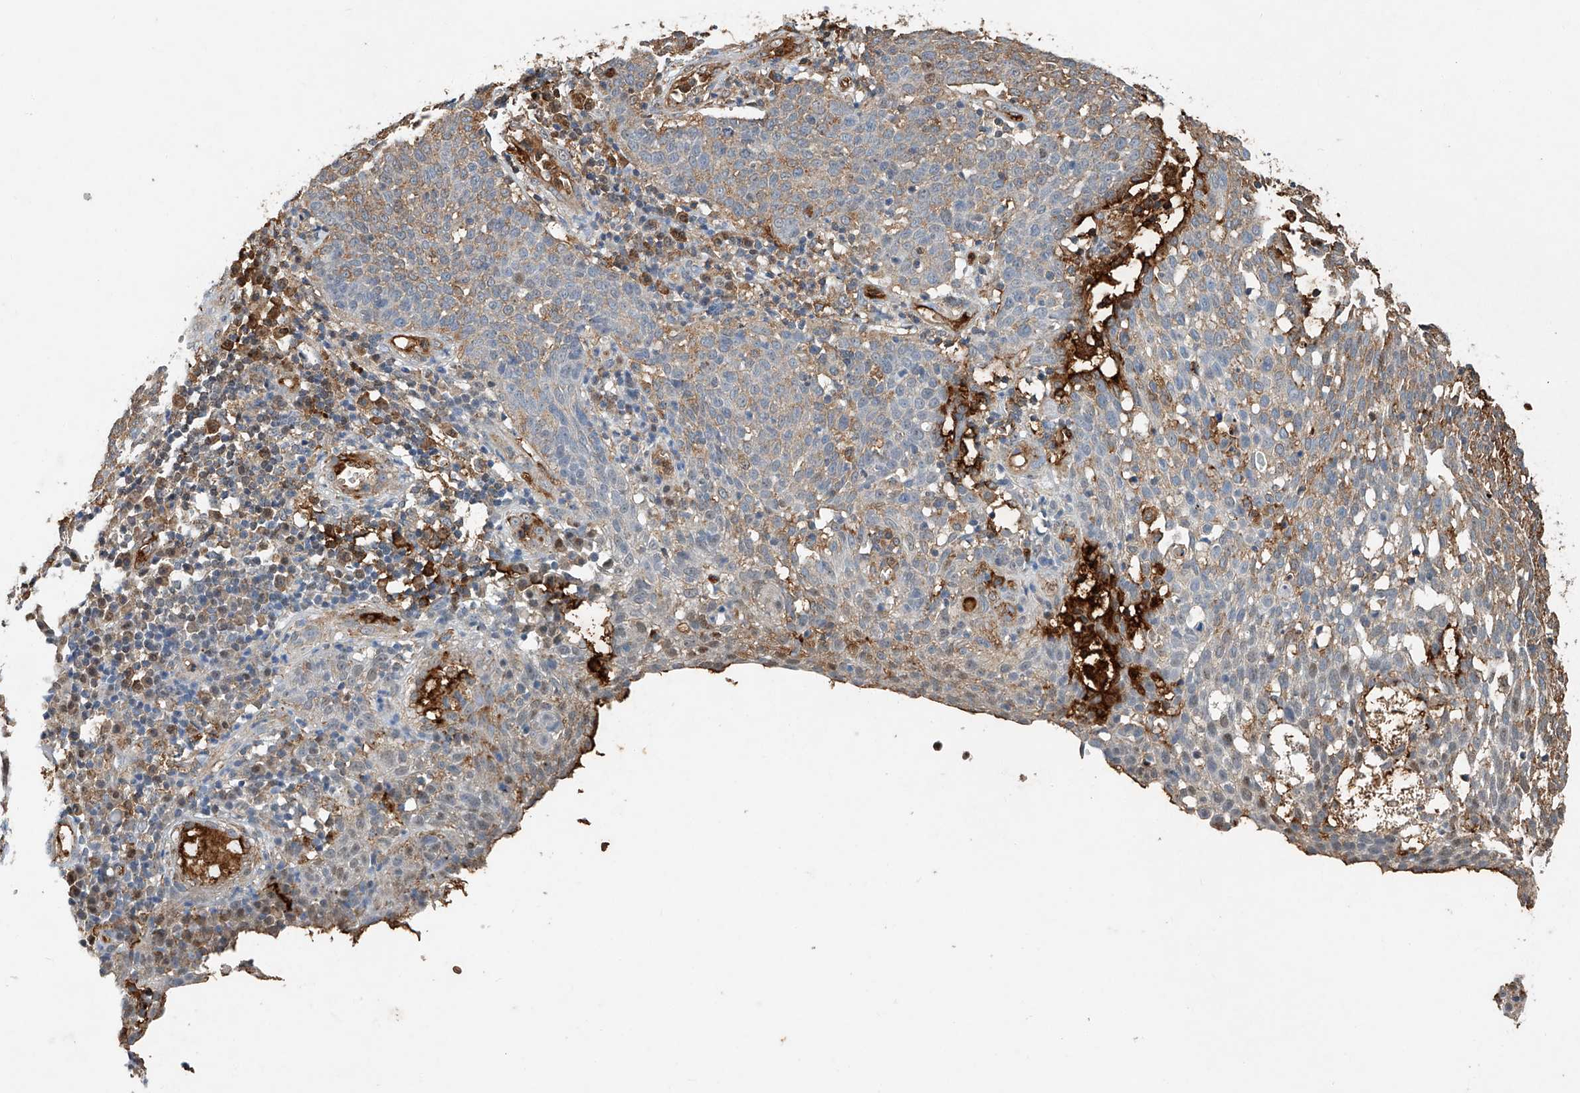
{"staining": {"intensity": "weak", "quantity": "25%-75%", "location": "cytoplasmic/membranous"}, "tissue": "cervical cancer", "cell_type": "Tumor cells", "image_type": "cancer", "snomed": [{"axis": "morphology", "description": "Squamous cell carcinoma, NOS"}, {"axis": "topography", "description": "Cervix"}], "caption": "Brown immunohistochemical staining in cervical squamous cell carcinoma demonstrates weak cytoplasmic/membranous positivity in about 25%-75% of tumor cells. The protein of interest is stained brown, and the nuclei are stained in blue (DAB IHC with brightfield microscopy, high magnification).", "gene": "CTDP1", "patient": {"sex": "female", "age": 34}}